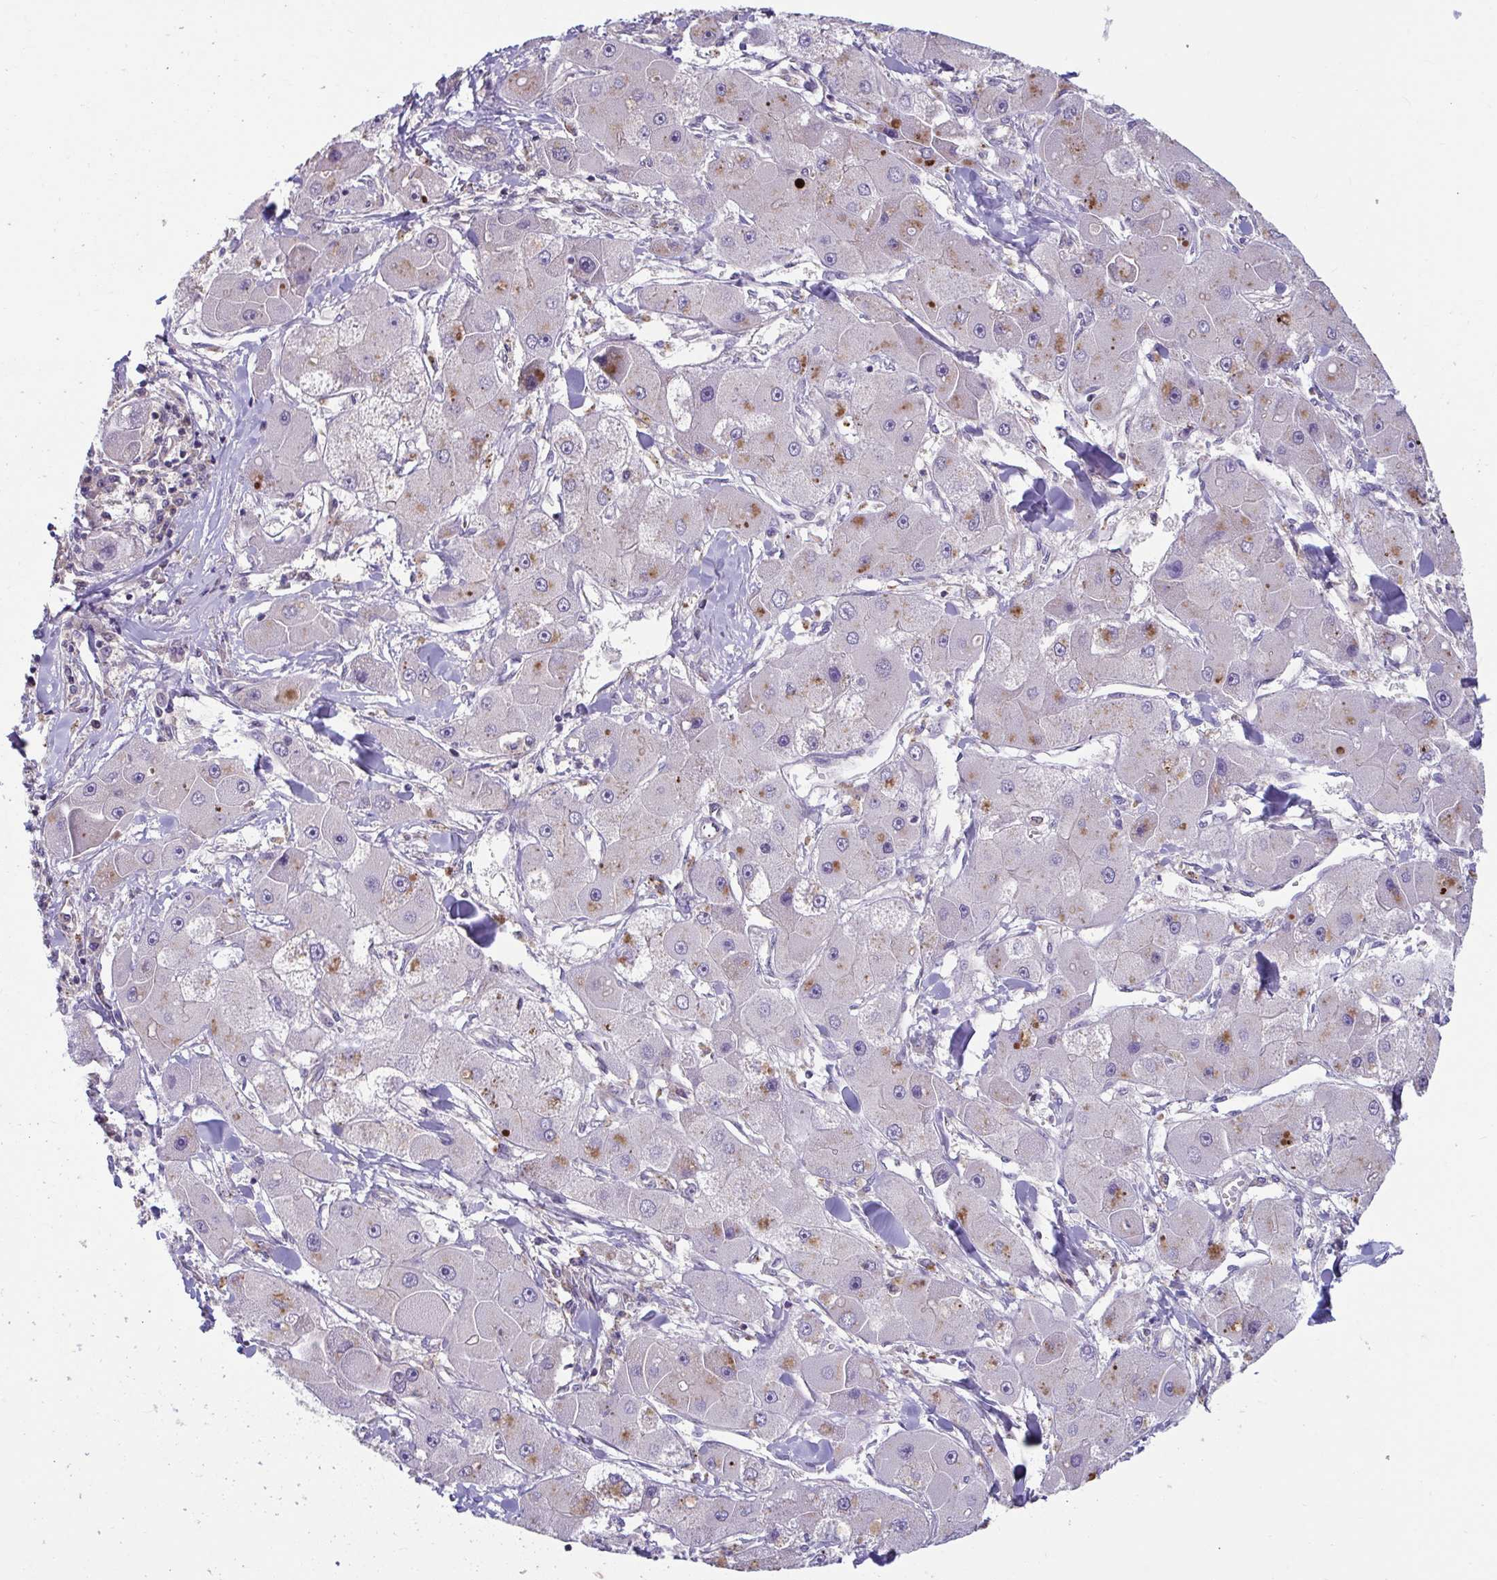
{"staining": {"intensity": "negative", "quantity": "none", "location": "none"}, "tissue": "liver cancer", "cell_type": "Tumor cells", "image_type": "cancer", "snomed": [{"axis": "morphology", "description": "Carcinoma, Hepatocellular, NOS"}, {"axis": "topography", "description": "Liver"}], "caption": "Immunohistochemistry of human liver cancer shows no expression in tumor cells. (Immunohistochemistry, brightfield microscopy, high magnification).", "gene": "IST1", "patient": {"sex": "male", "age": 24}}